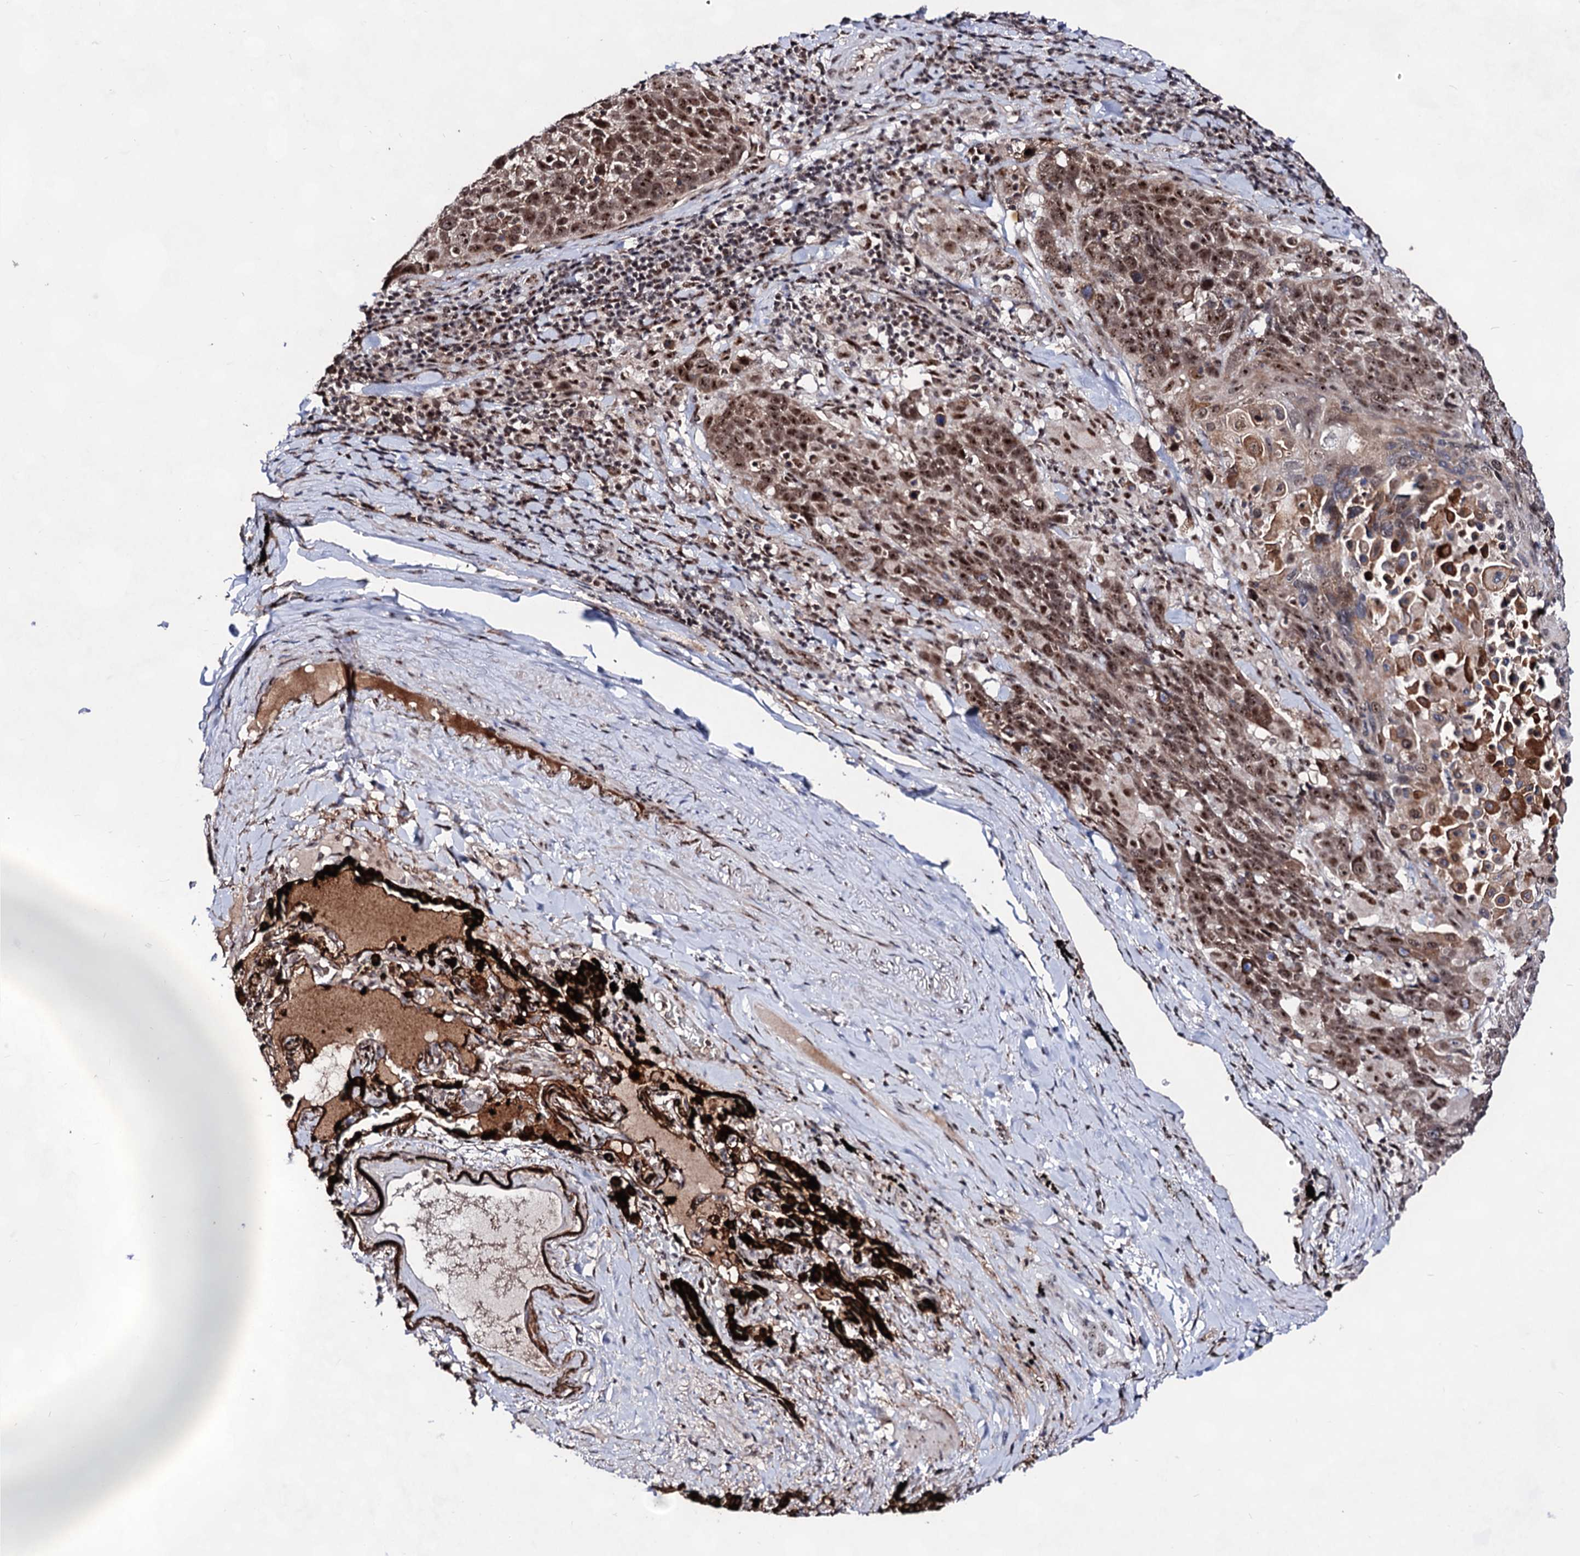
{"staining": {"intensity": "strong", "quantity": ">75%", "location": "nuclear"}, "tissue": "lung cancer", "cell_type": "Tumor cells", "image_type": "cancer", "snomed": [{"axis": "morphology", "description": "Squamous cell carcinoma, NOS"}, {"axis": "topography", "description": "Lung"}], "caption": "Tumor cells display high levels of strong nuclear positivity in about >75% of cells in squamous cell carcinoma (lung). (brown staining indicates protein expression, while blue staining denotes nuclei).", "gene": "EXOSC10", "patient": {"sex": "male", "age": 66}}